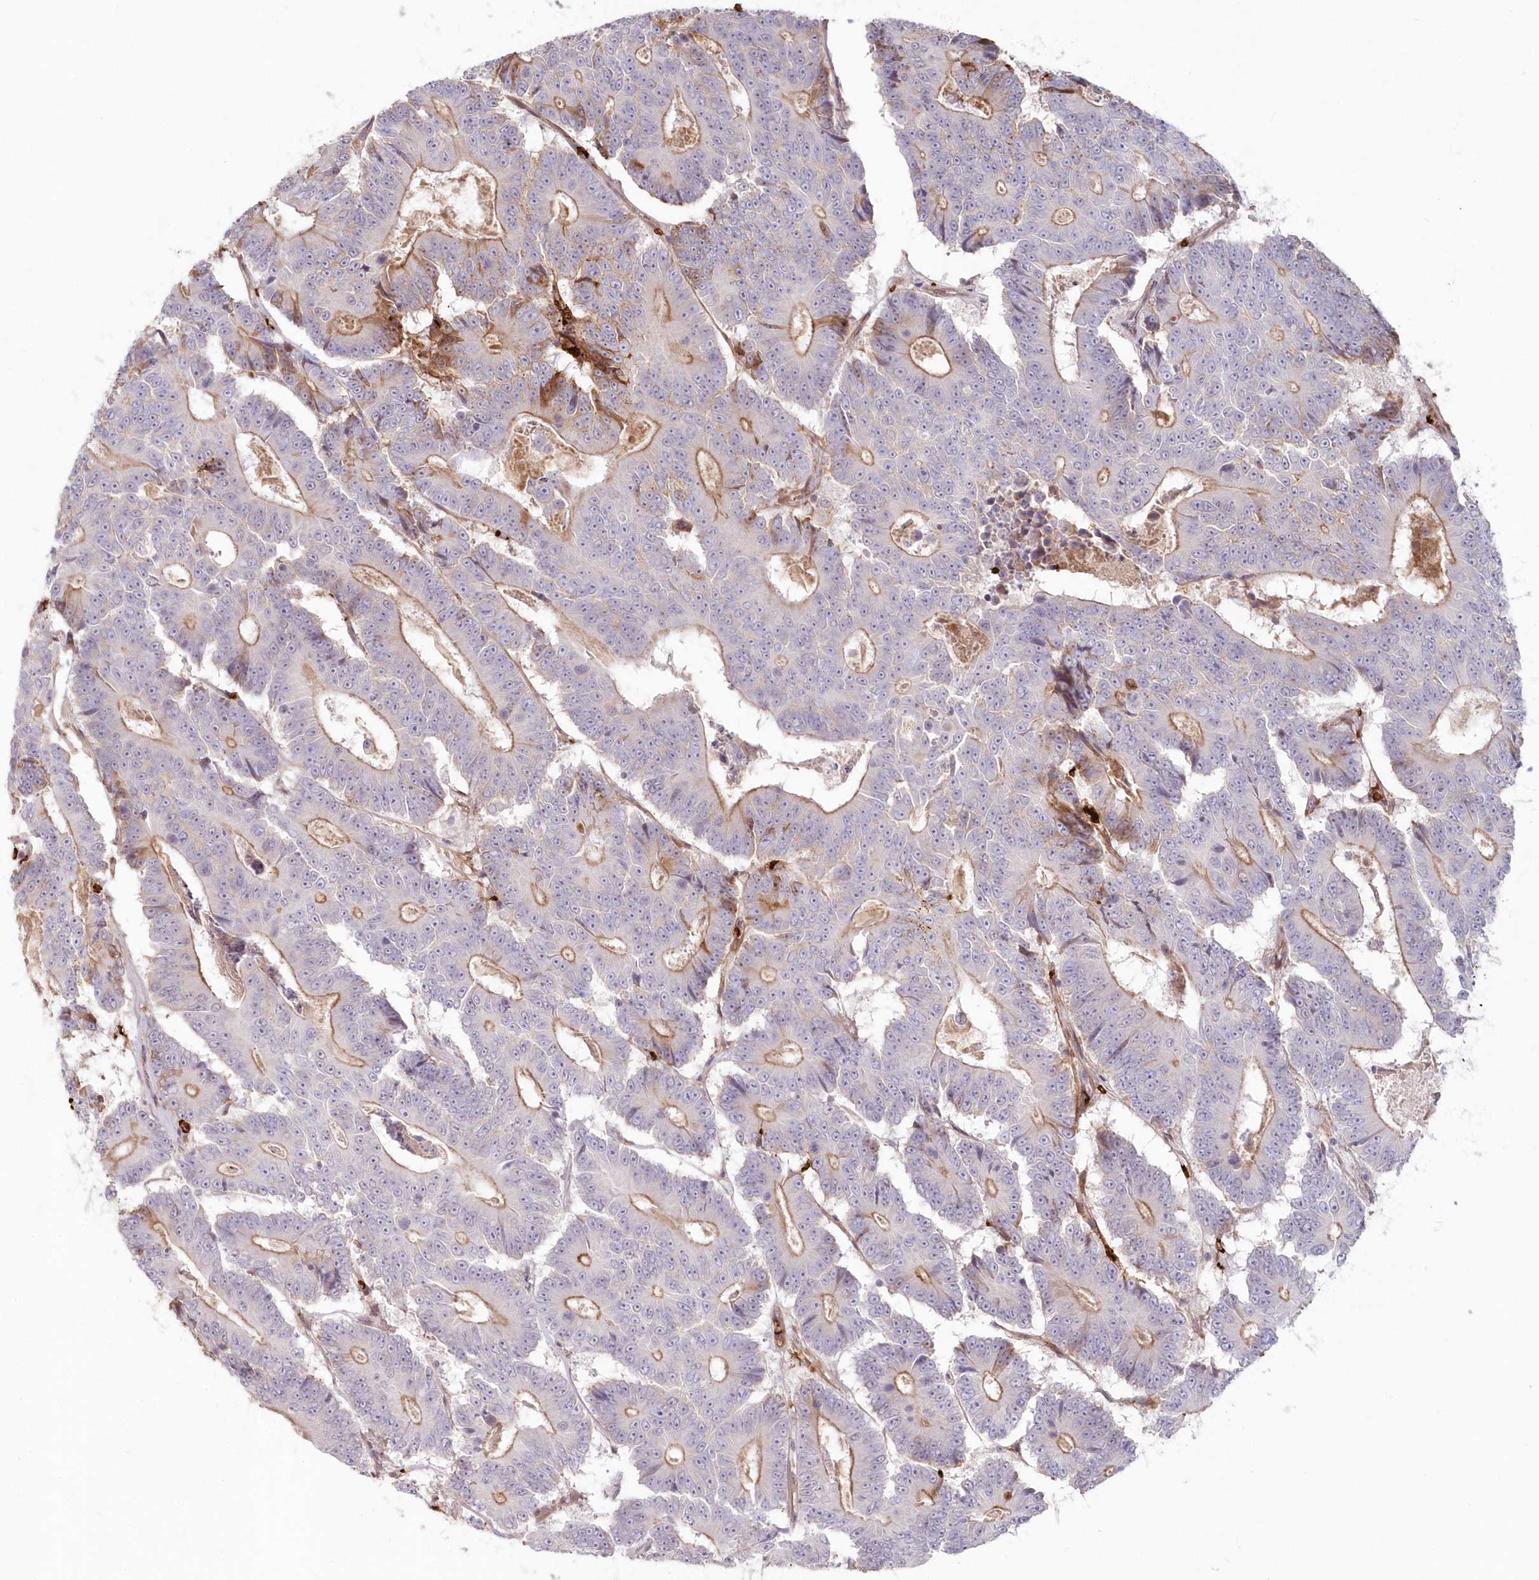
{"staining": {"intensity": "moderate", "quantity": "25%-75%", "location": "cytoplasmic/membranous"}, "tissue": "colorectal cancer", "cell_type": "Tumor cells", "image_type": "cancer", "snomed": [{"axis": "morphology", "description": "Adenocarcinoma, NOS"}, {"axis": "topography", "description": "Colon"}], "caption": "Colorectal cancer stained for a protein shows moderate cytoplasmic/membranous positivity in tumor cells. The staining was performed using DAB (3,3'-diaminobenzidine) to visualize the protein expression in brown, while the nuclei were stained in blue with hematoxylin (Magnification: 20x).", "gene": "SERINC1", "patient": {"sex": "male", "age": 83}}